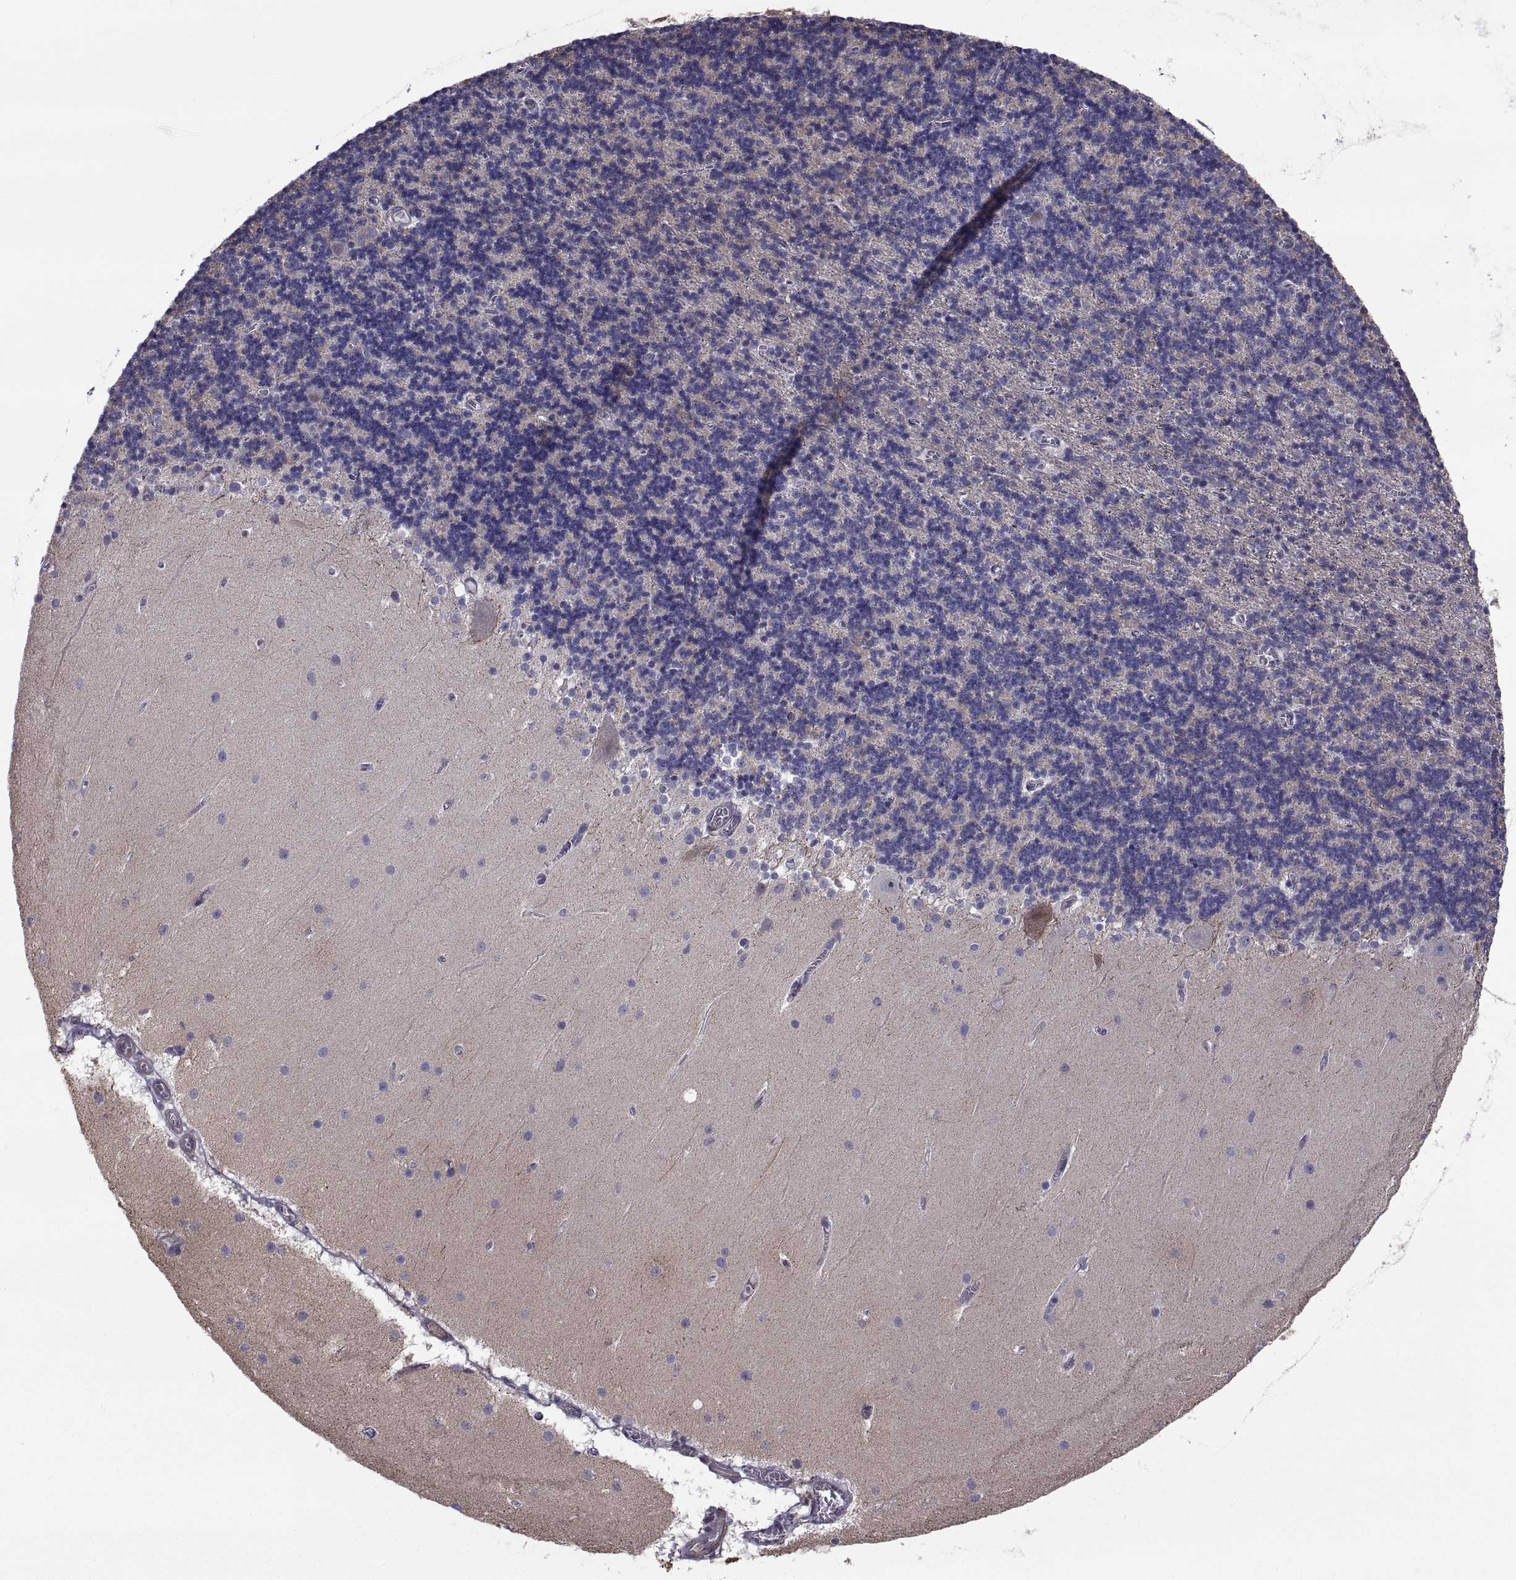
{"staining": {"intensity": "negative", "quantity": "none", "location": "none"}, "tissue": "cerebellum", "cell_type": "Cells in granular layer", "image_type": "normal", "snomed": [{"axis": "morphology", "description": "Normal tissue, NOS"}, {"axis": "topography", "description": "Cerebellum"}], "caption": "IHC histopathology image of normal human cerebellum stained for a protein (brown), which shows no staining in cells in granular layer.", "gene": "ANO1", "patient": {"sex": "male", "age": 70}}